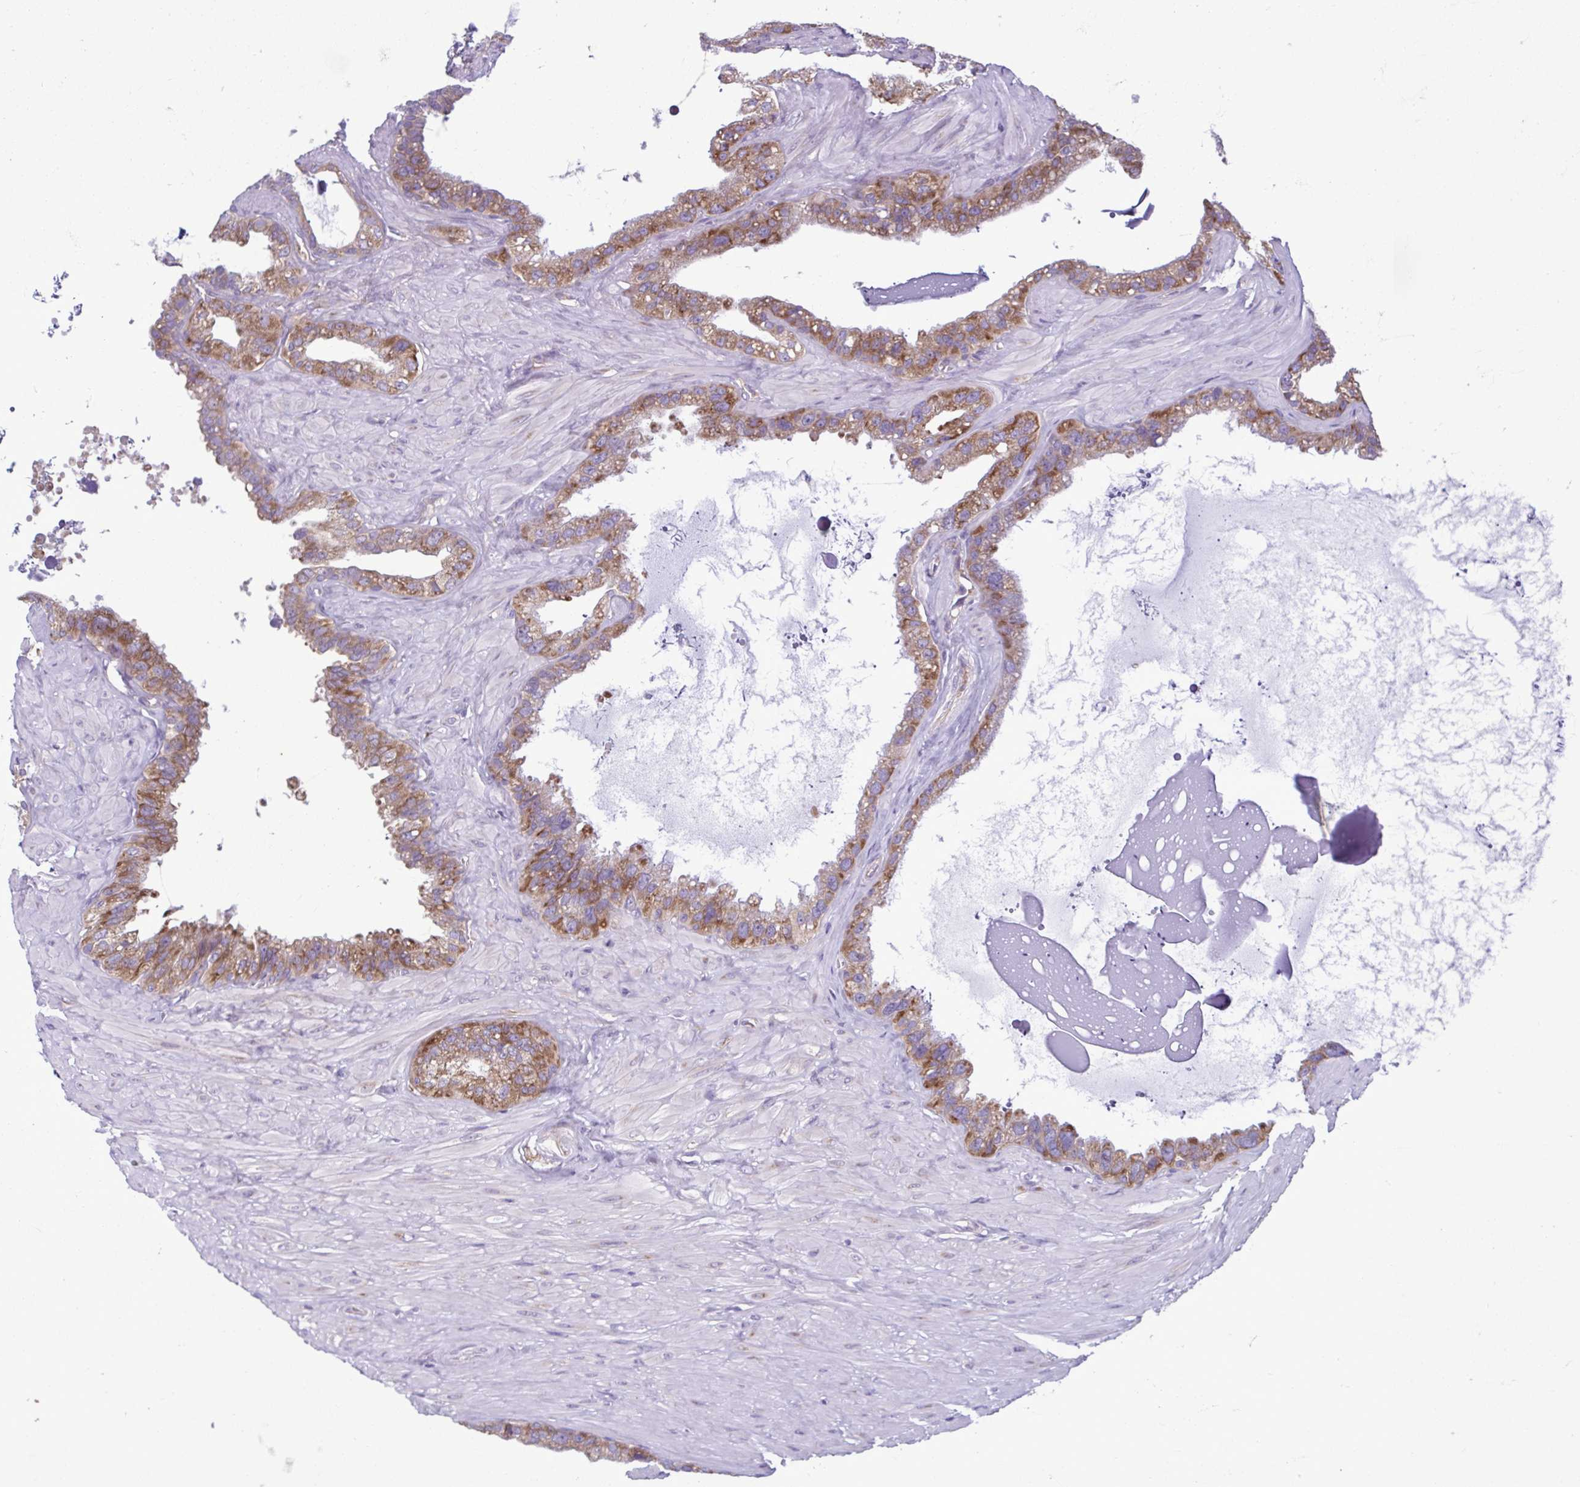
{"staining": {"intensity": "moderate", "quantity": ">75%", "location": "cytoplasmic/membranous"}, "tissue": "seminal vesicle", "cell_type": "Glandular cells", "image_type": "normal", "snomed": [{"axis": "morphology", "description": "Normal tissue, NOS"}, {"axis": "topography", "description": "Seminal veicle"}, {"axis": "topography", "description": "Peripheral nerve tissue"}], "caption": "A brown stain shows moderate cytoplasmic/membranous expression of a protein in glandular cells of normal seminal vesicle. Using DAB (brown) and hematoxylin (blue) stains, captured at high magnification using brightfield microscopy.", "gene": "RPS16", "patient": {"sex": "male", "age": 76}}